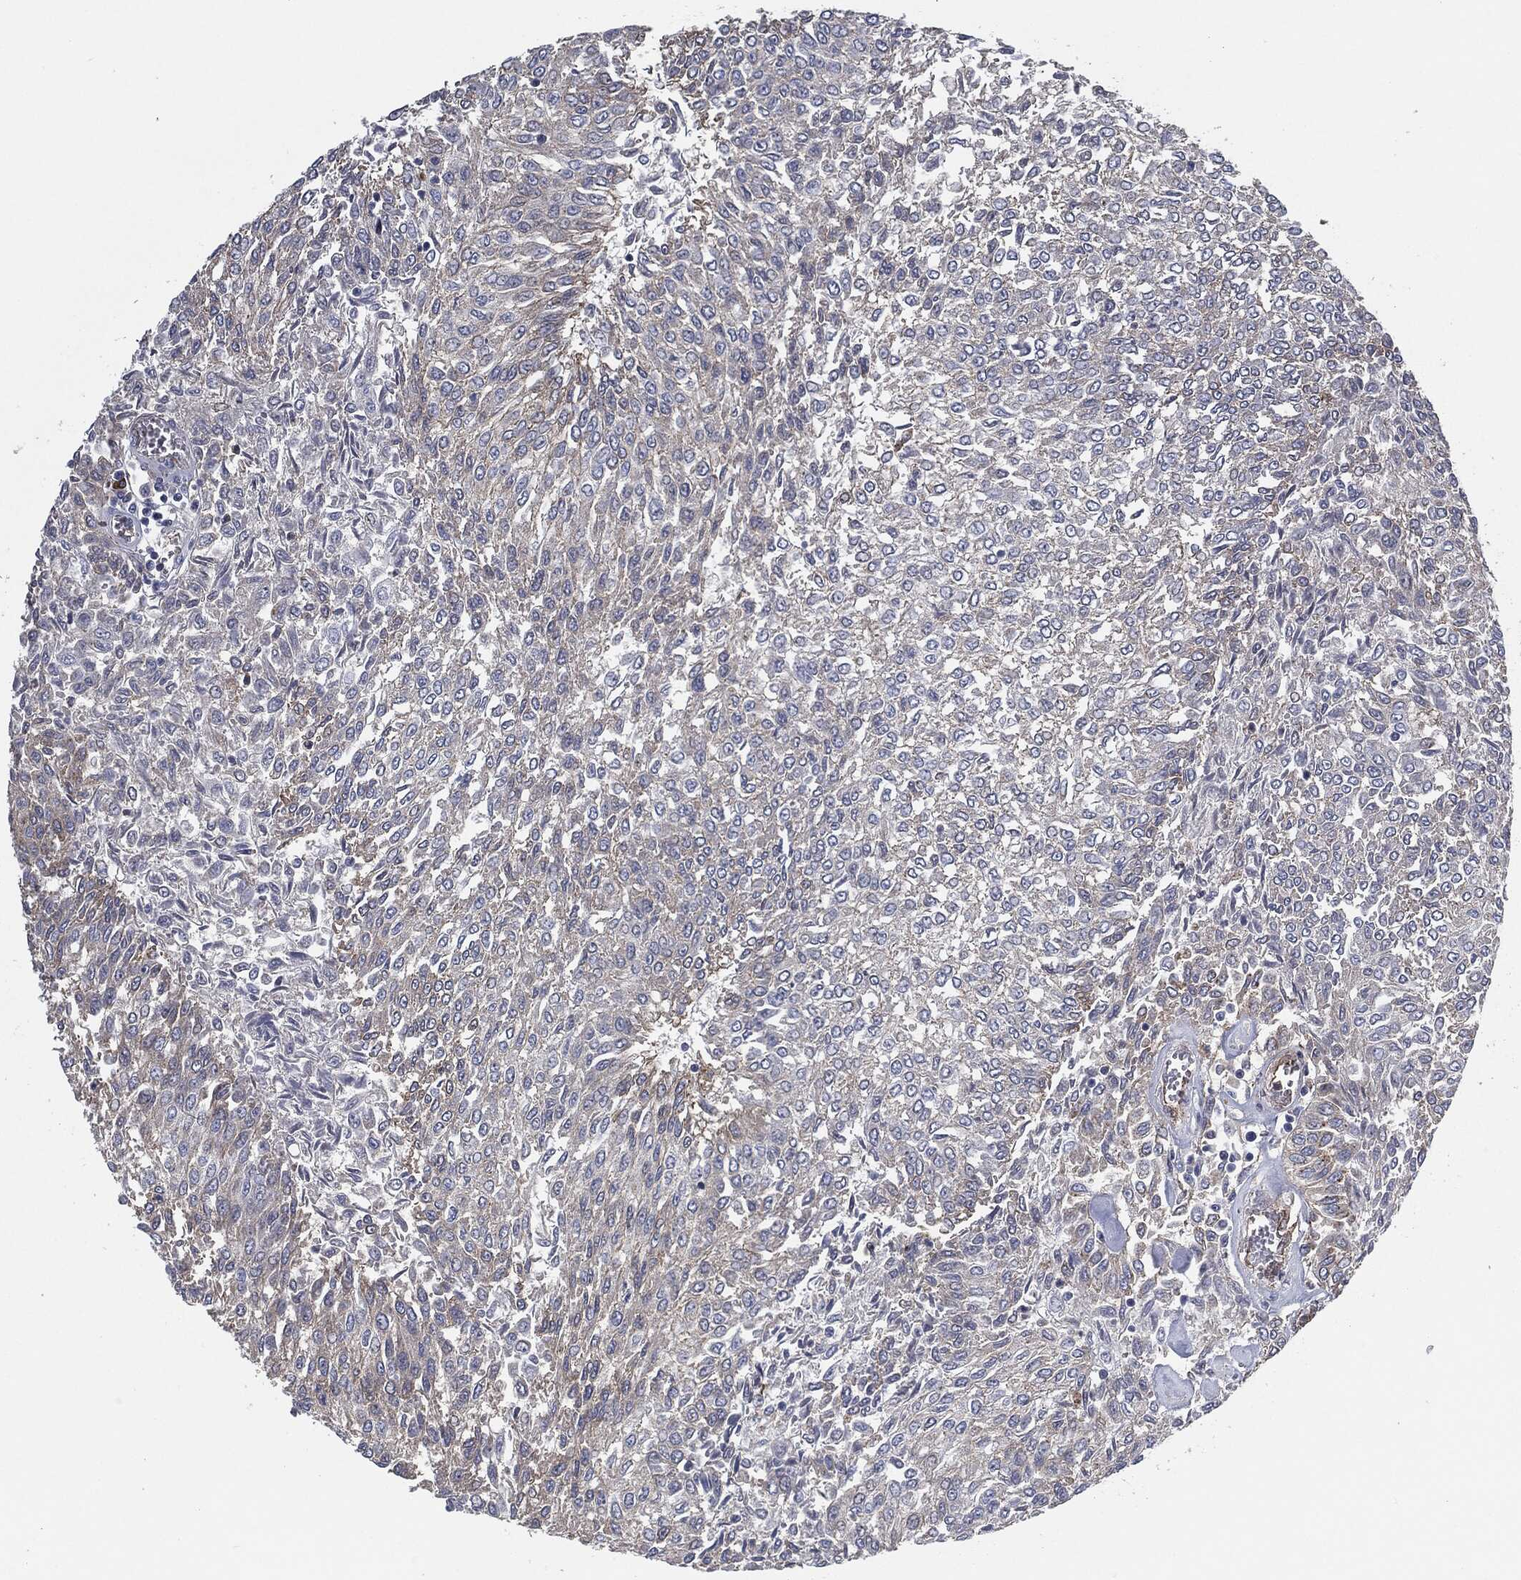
{"staining": {"intensity": "weak", "quantity": "<25%", "location": "cytoplasmic/membranous"}, "tissue": "urothelial cancer", "cell_type": "Tumor cells", "image_type": "cancer", "snomed": [{"axis": "morphology", "description": "Urothelial carcinoma, Low grade"}, {"axis": "topography", "description": "Urinary bladder"}], "caption": "Immunohistochemistry (IHC) of human urothelial cancer displays no expression in tumor cells.", "gene": "SVIL", "patient": {"sex": "male", "age": 78}}